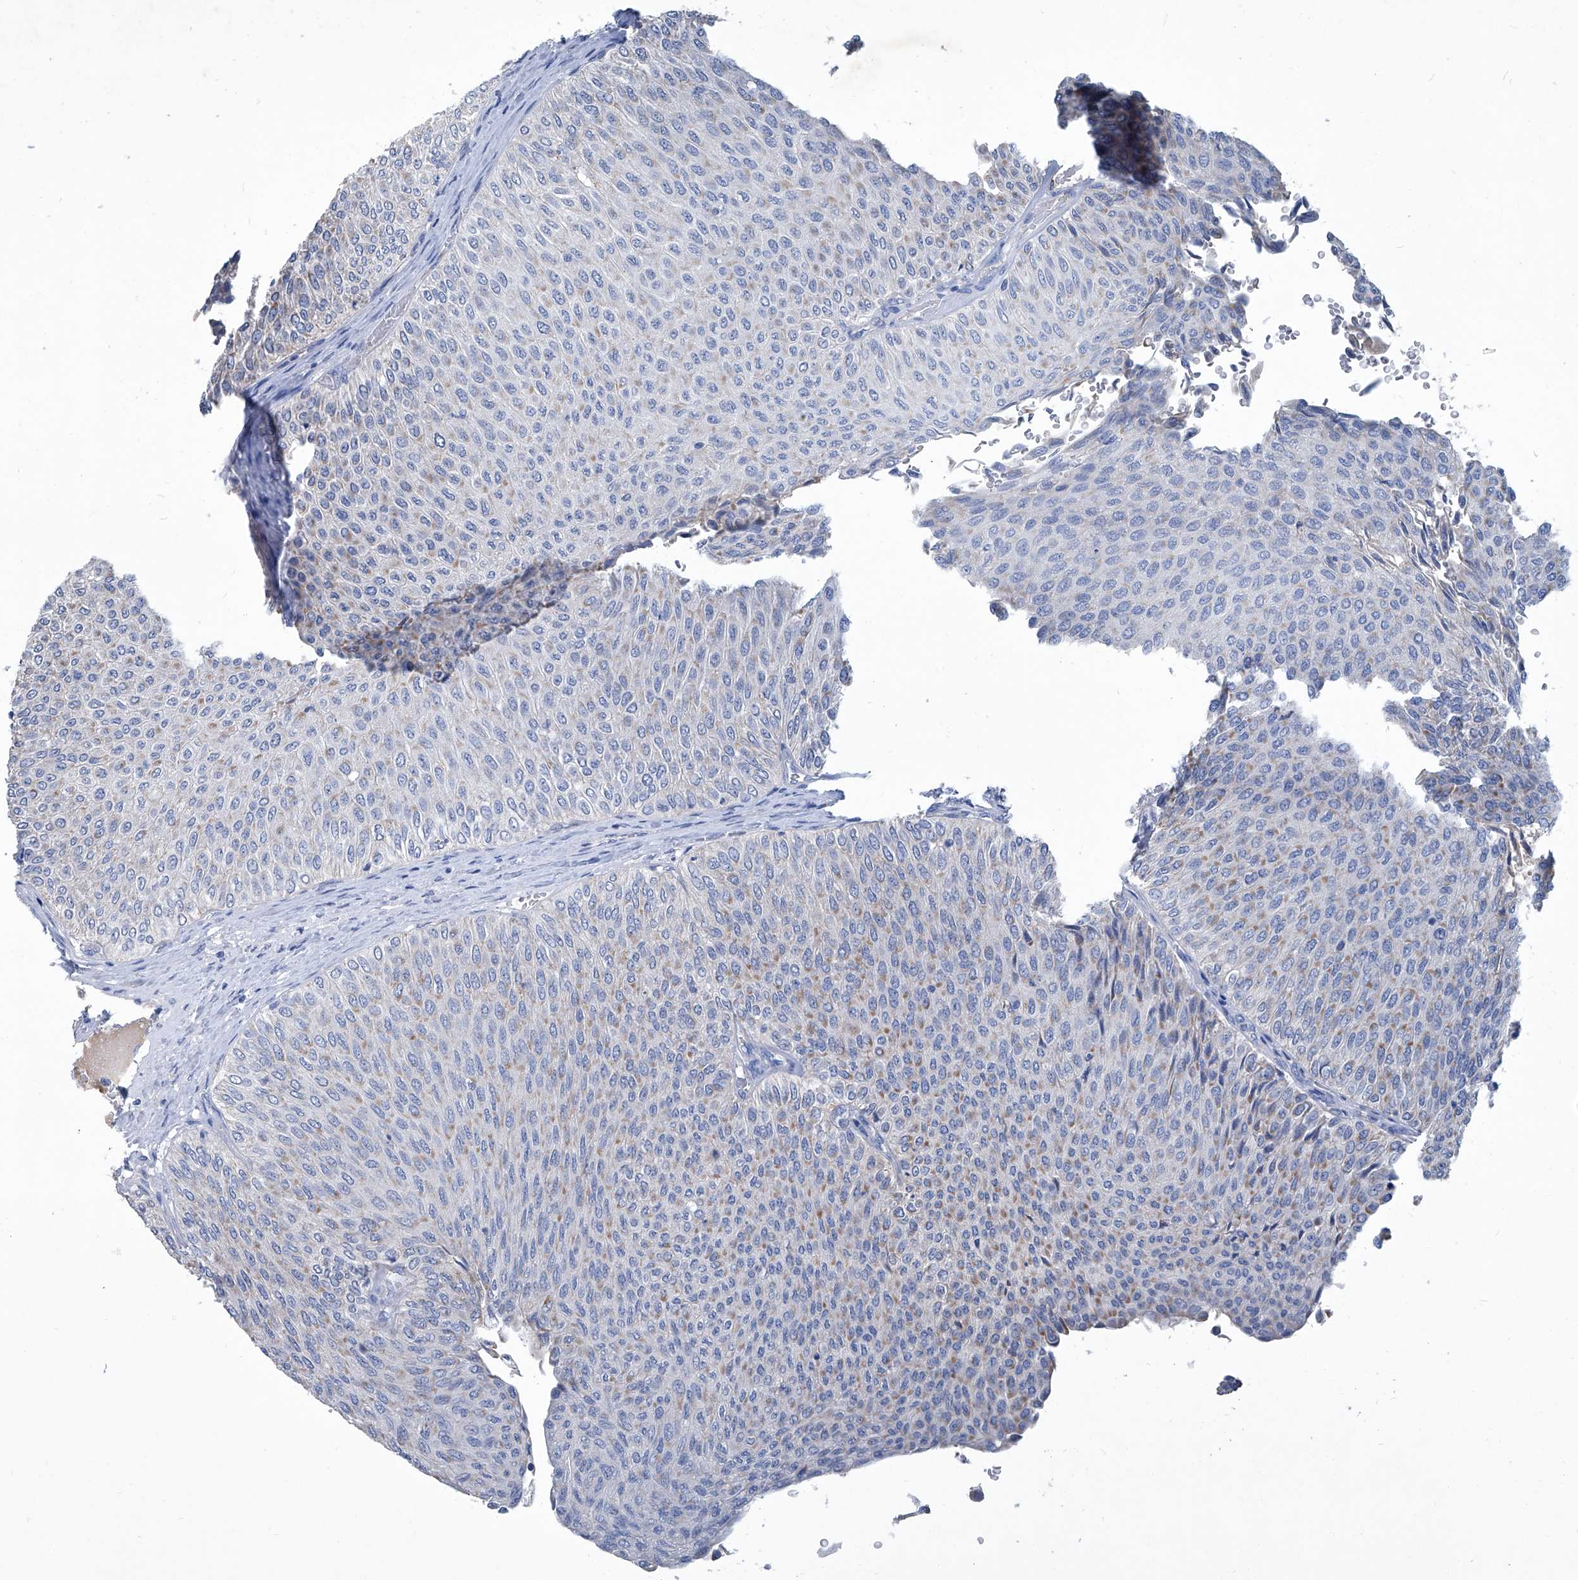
{"staining": {"intensity": "weak", "quantity": "25%-75%", "location": "cytoplasmic/membranous"}, "tissue": "urothelial cancer", "cell_type": "Tumor cells", "image_type": "cancer", "snomed": [{"axis": "morphology", "description": "Urothelial carcinoma, Low grade"}, {"axis": "topography", "description": "Urinary bladder"}], "caption": "This image shows low-grade urothelial carcinoma stained with immunohistochemistry to label a protein in brown. The cytoplasmic/membranous of tumor cells show weak positivity for the protein. Nuclei are counter-stained blue.", "gene": "MTARC1", "patient": {"sex": "male", "age": 78}}